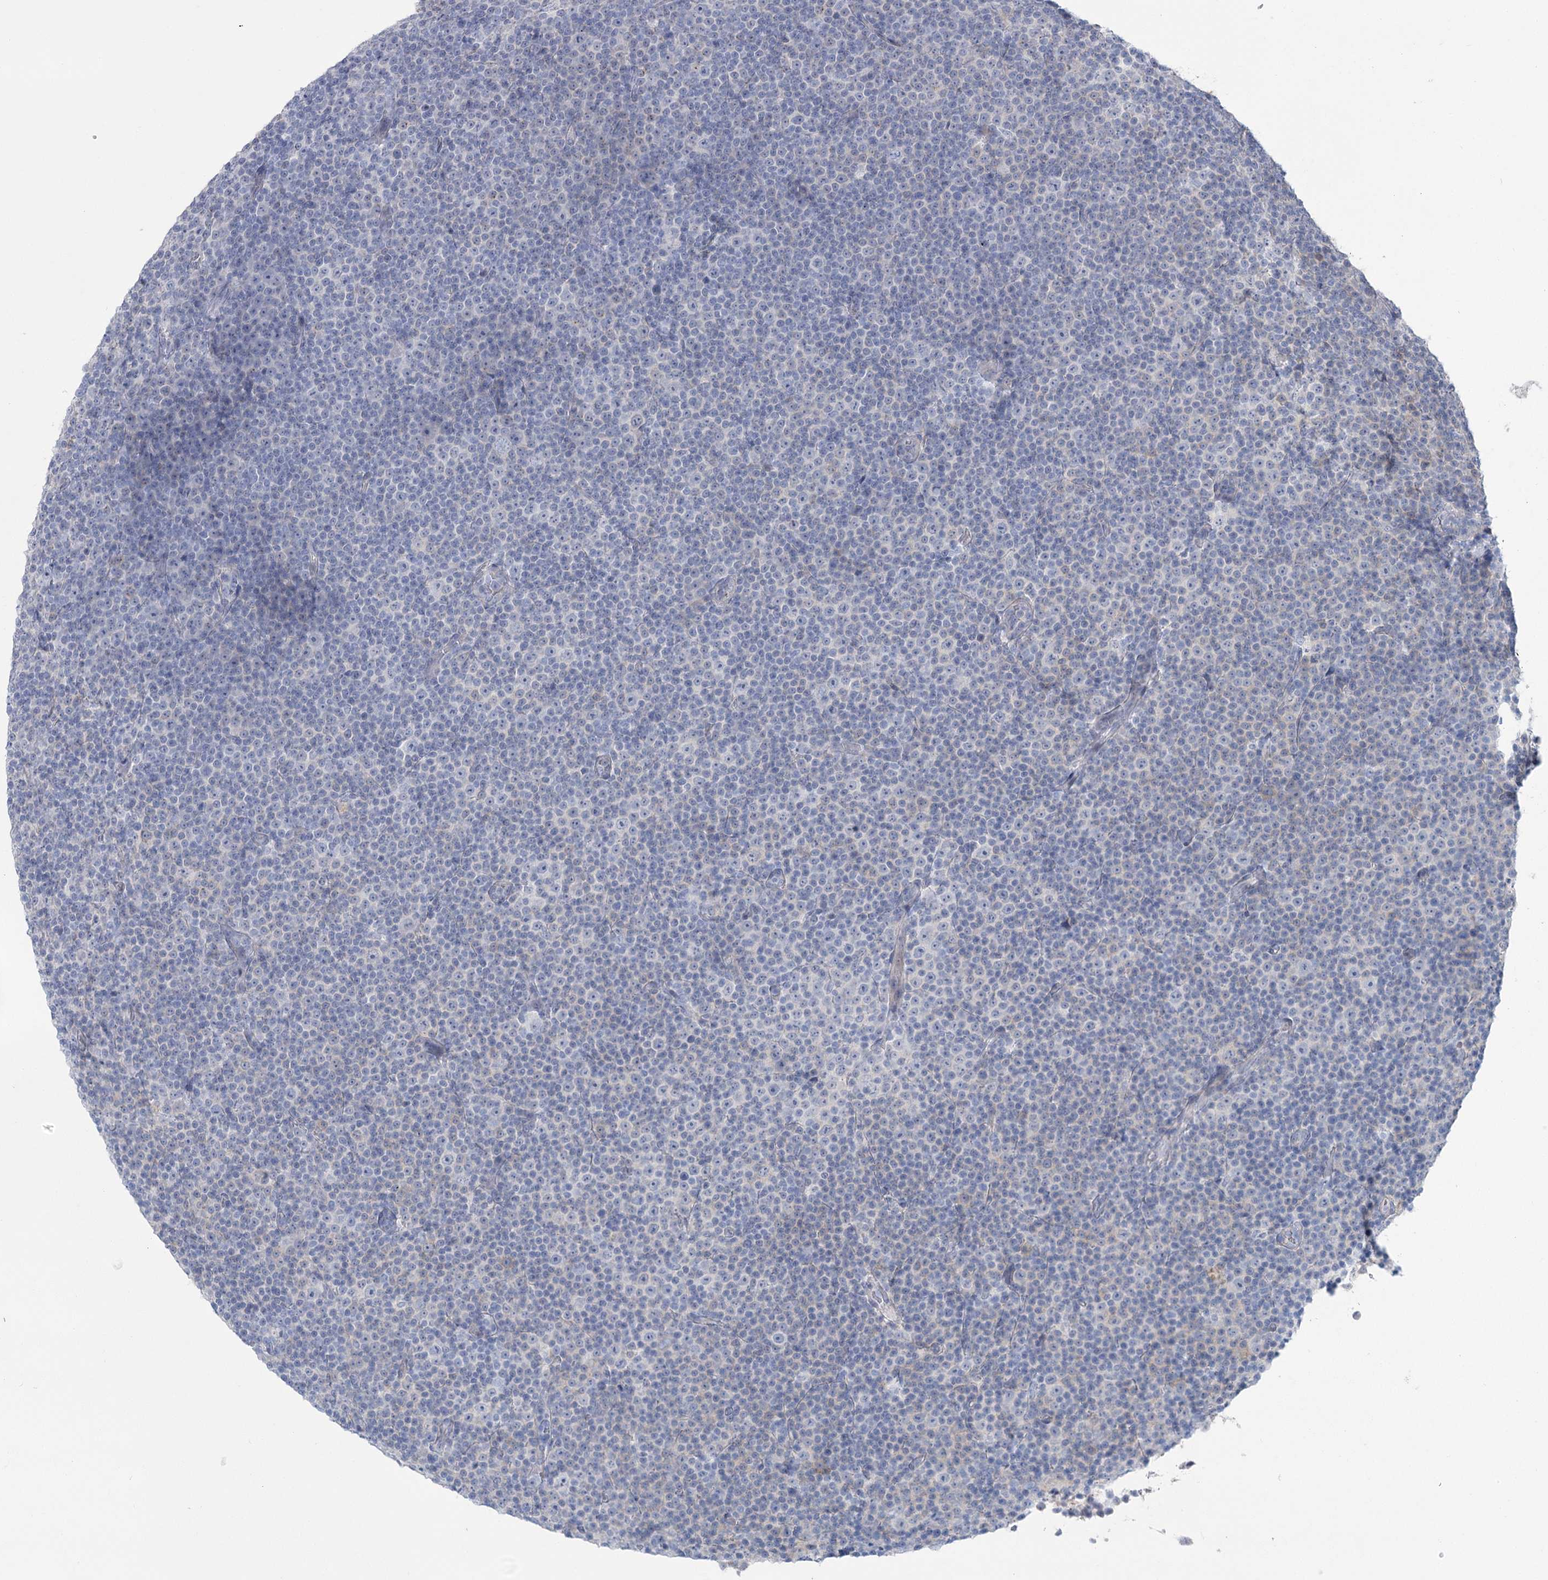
{"staining": {"intensity": "negative", "quantity": "none", "location": "none"}, "tissue": "lymphoma", "cell_type": "Tumor cells", "image_type": "cancer", "snomed": [{"axis": "morphology", "description": "Malignant lymphoma, non-Hodgkin's type, Low grade"}, {"axis": "topography", "description": "Lymph node"}], "caption": "Lymphoma was stained to show a protein in brown. There is no significant expression in tumor cells.", "gene": "CCDC88A", "patient": {"sex": "female", "age": 67}}